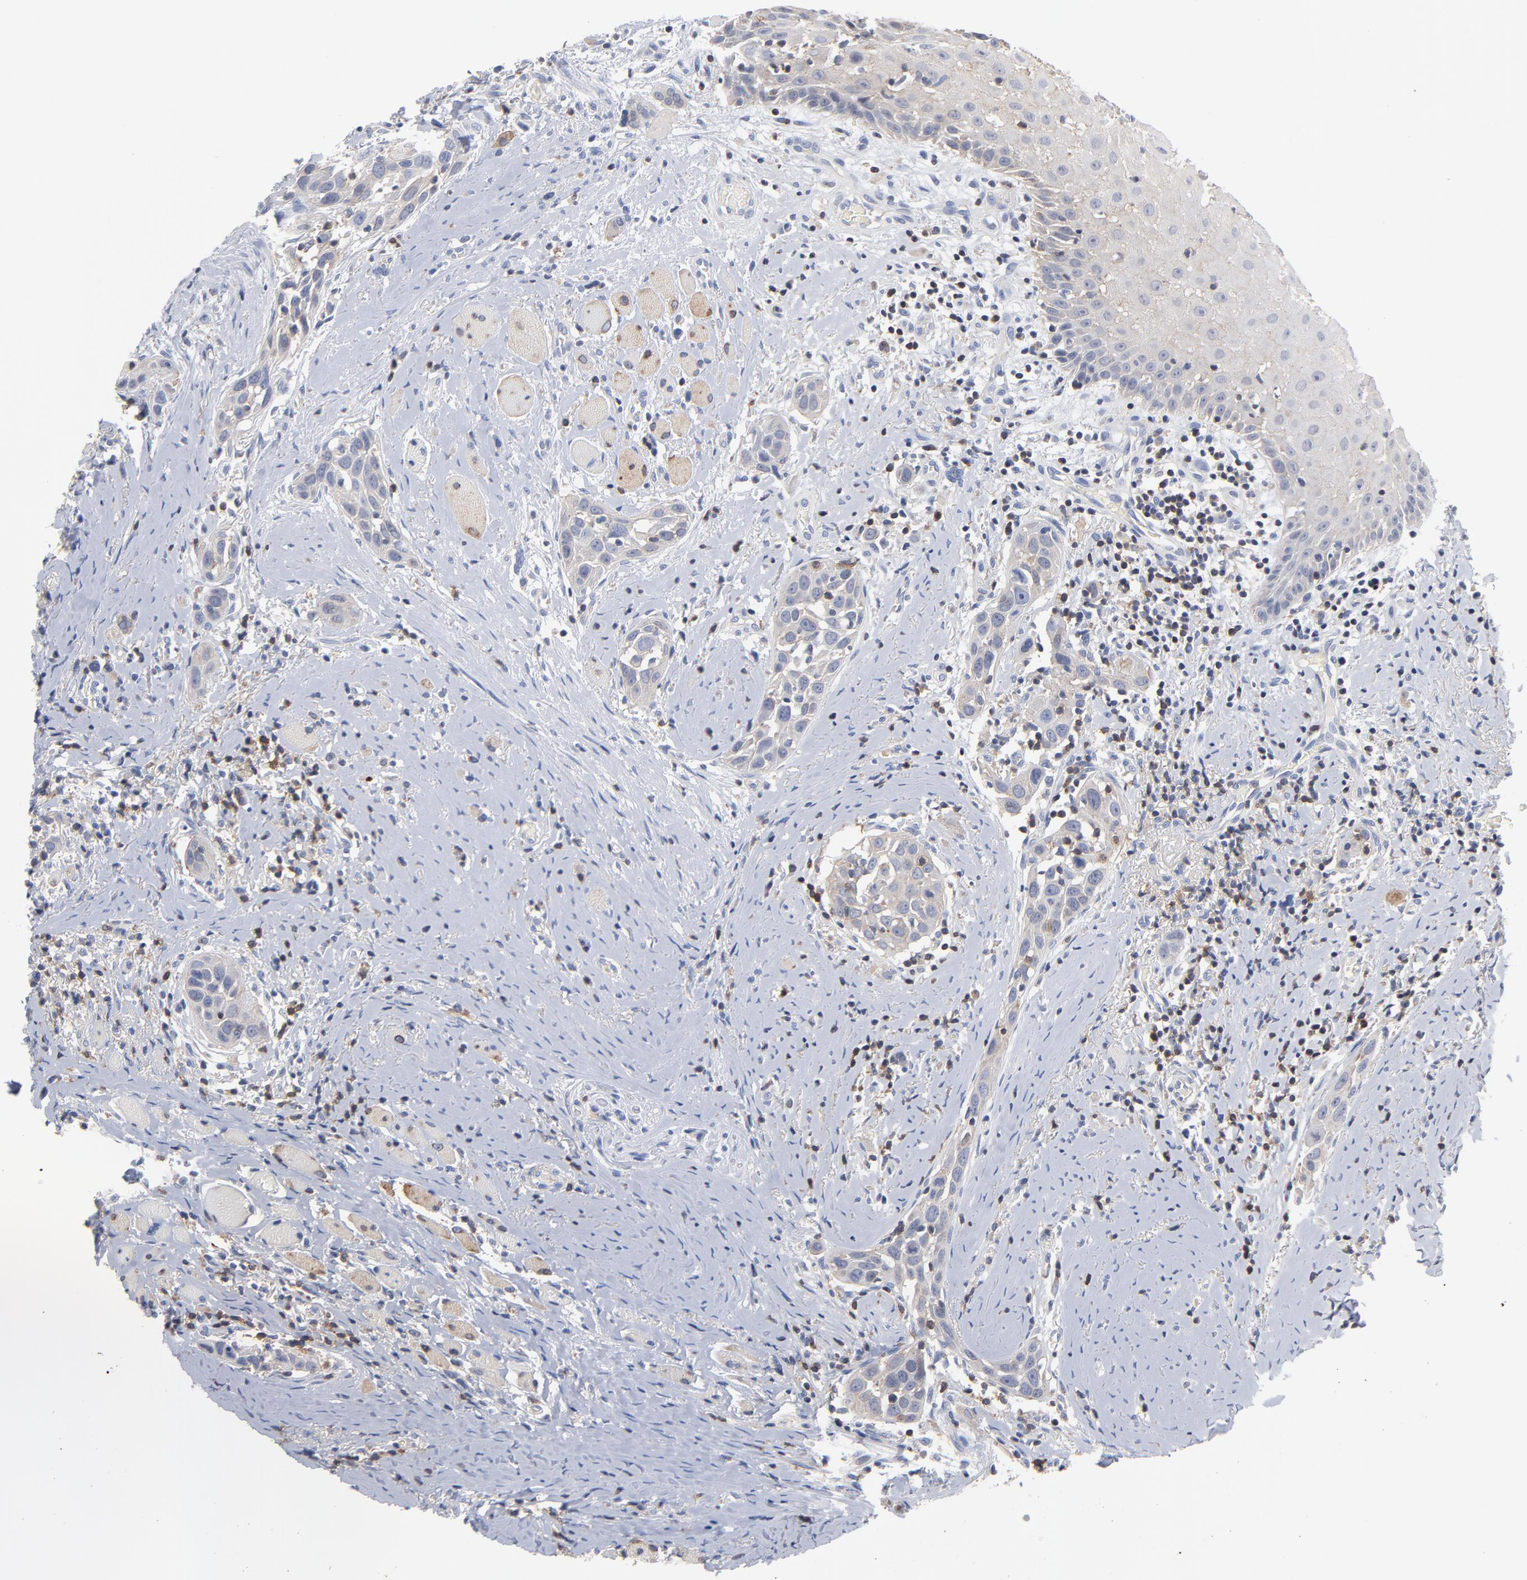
{"staining": {"intensity": "weak", "quantity": "25%-75%", "location": "cytoplasmic/membranous"}, "tissue": "head and neck cancer", "cell_type": "Tumor cells", "image_type": "cancer", "snomed": [{"axis": "morphology", "description": "Squamous cell carcinoma, NOS"}, {"axis": "topography", "description": "Oral tissue"}, {"axis": "topography", "description": "Head-Neck"}], "caption": "Human squamous cell carcinoma (head and neck) stained for a protein (brown) demonstrates weak cytoplasmic/membranous positive expression in approximately 25%-75% of tumor cells.", "gene": "PDLIM2", "patient": {"sex": "female", "age": 50}}